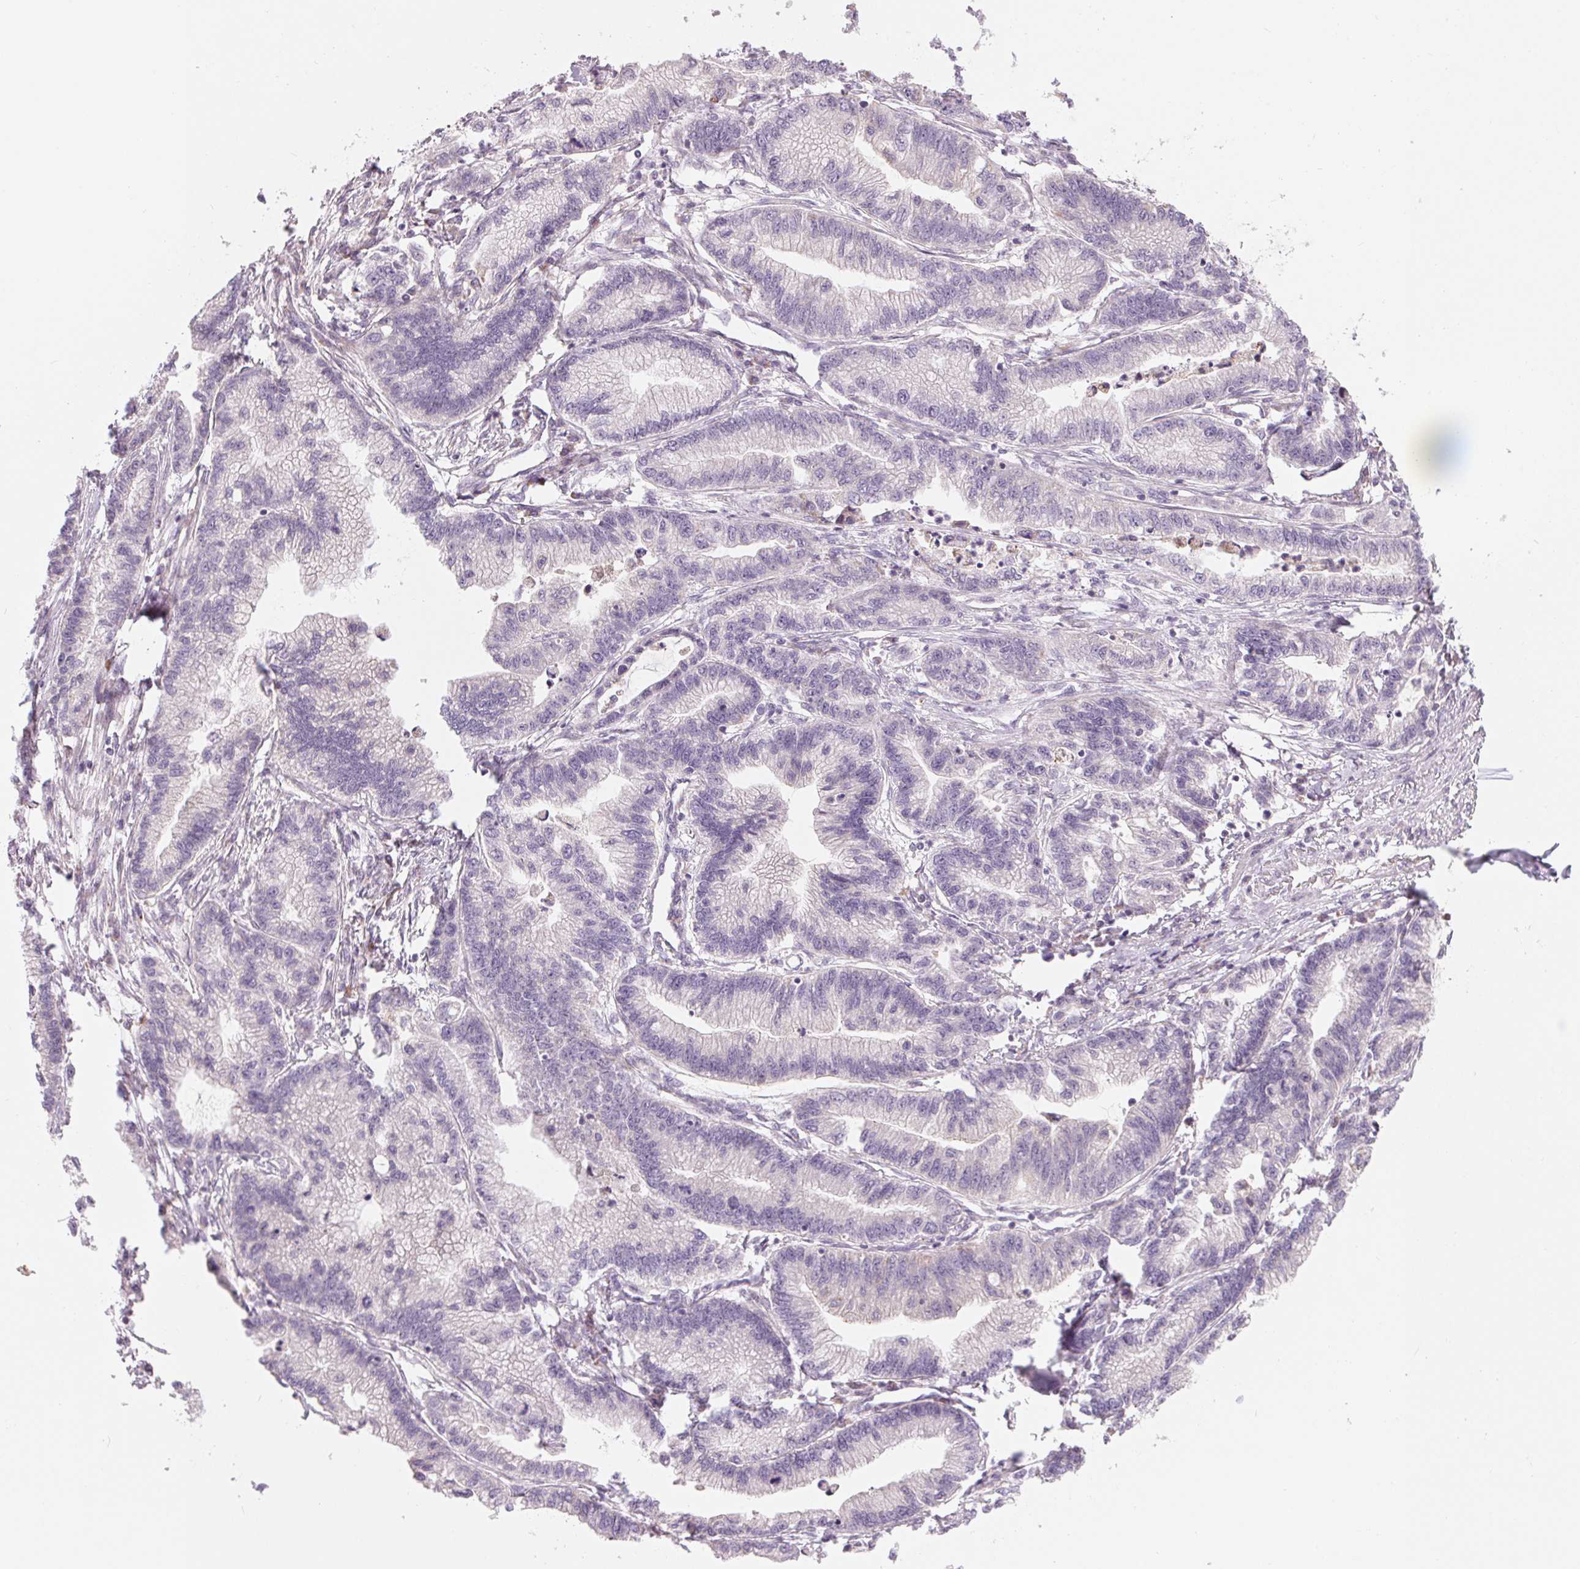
{"staining": {"intensity": "negative", "quantity": "none", "location": "none"}, "tissue": "stomach cancer", "cell_type": "Tumor cells", "image_type": "cancer", "snomed": [{"axis": "morphology", "description": "Adenocarcinoma, NOS"}, {"axis": "topography", "description": "Stomach"}], "caption": "Tumor cells show no significant protein staining in stomach adenocarcinoma. (DAB IHC, high magnification).", "gene": "ARHGAP32", "patient": {"sex": "male", "age": 83}}